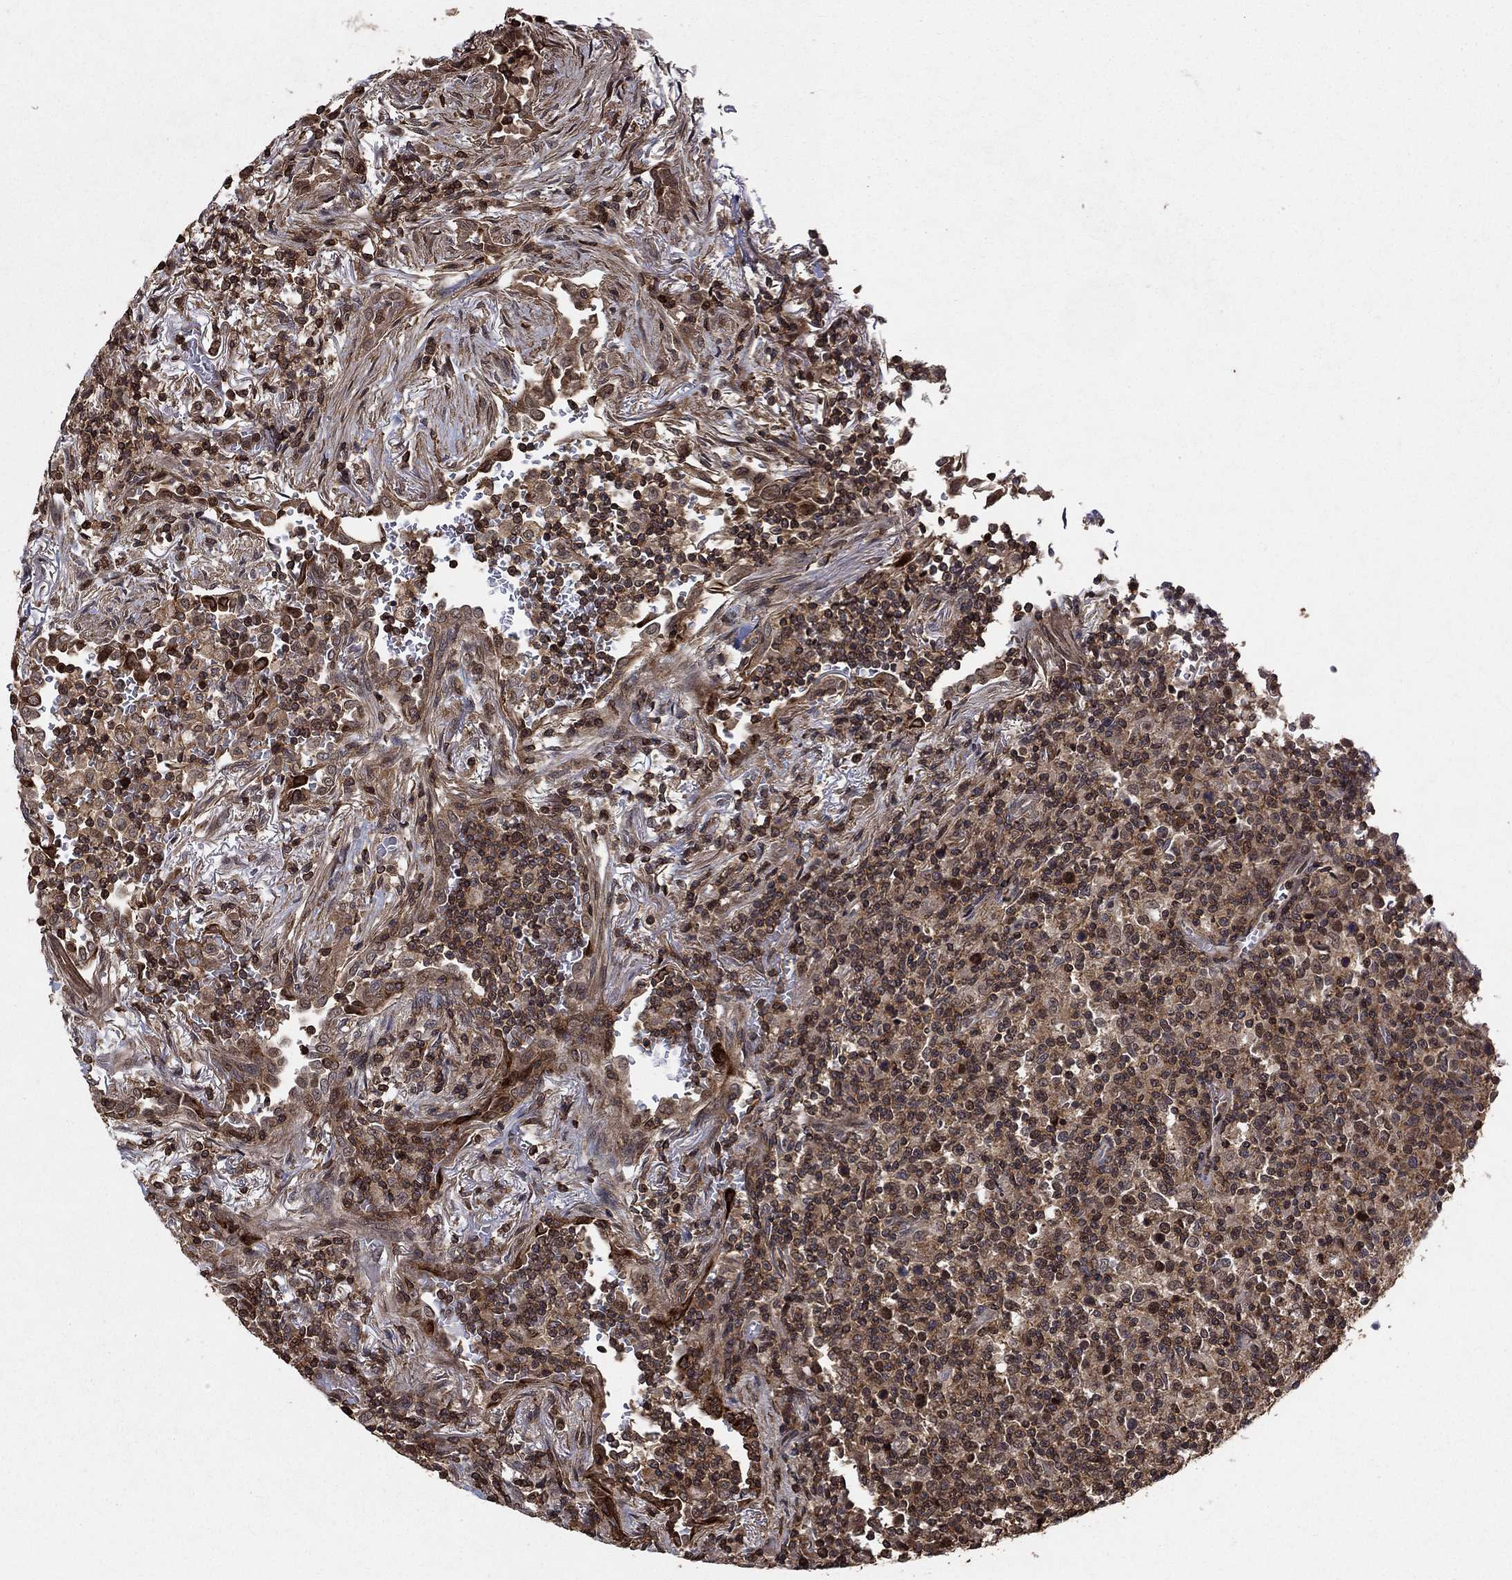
{"staining": {"intensity": "moderate", "quantity": ">75%", "location": "cytoplasmic/membranous"}, "tissue": "lymphoma", "cell_type": "Tumor cells", "image_type": "cancer", "snomed": [{"axis": "morphology", "description": "Malignant lymphoma, non-Hodgkin's type, High grade"}, {"axis": "topography", "description": "Lung"}], "caption": "A high-resolution micrograph shows IHC staining of high-grade malignant lymphoma, non-Hodgkin's type, which shows moderate cytoplasmic/membranous staining in about >75% of tumor cells.", "gene": "CCDC66", "patient": {"sex": "male", "age": 79}}